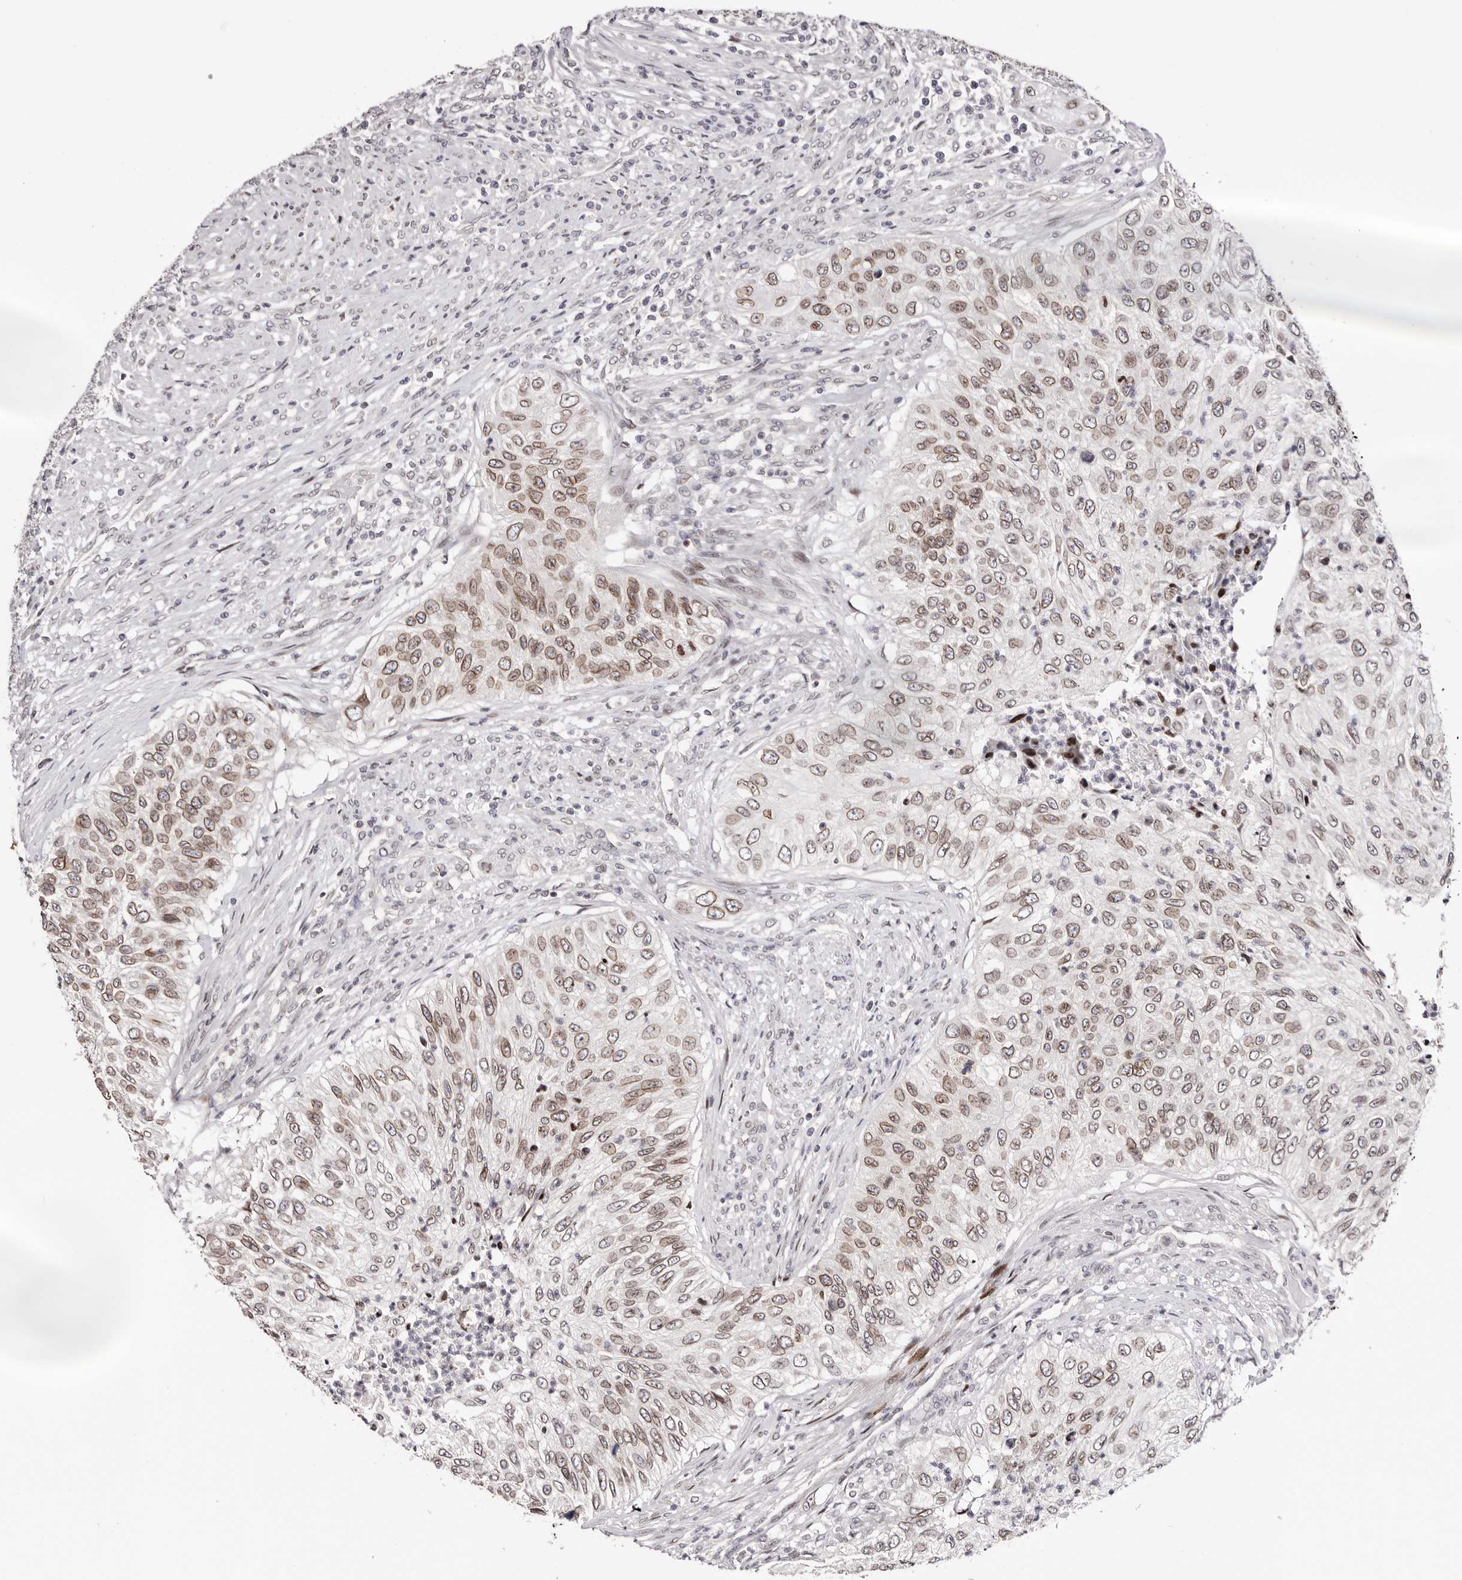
{"staining": {"intensity": "moderate", "quantity": ">75%", "location": "cytoplasmic/membranous,nuclear"}, "tissue": "urothelial cancer", "cell_type": "Tumor cells", "image_type": "cancer", "snomed": [{"axis": "morphology", "description": "Urothelial carcinoma, High grade"}, {"axis": "topography", "description": "Urinary bladder"}], "caption": "Immunohistochemistry (DAB) staining of human high-grade urothelial carcinoma exhibits moderate cytoplasmic/membranous and nuclear protein staining in about >75% of tumor cells.", "gene": "NUP153", "patient": {"sex": "female", "age": 60}}